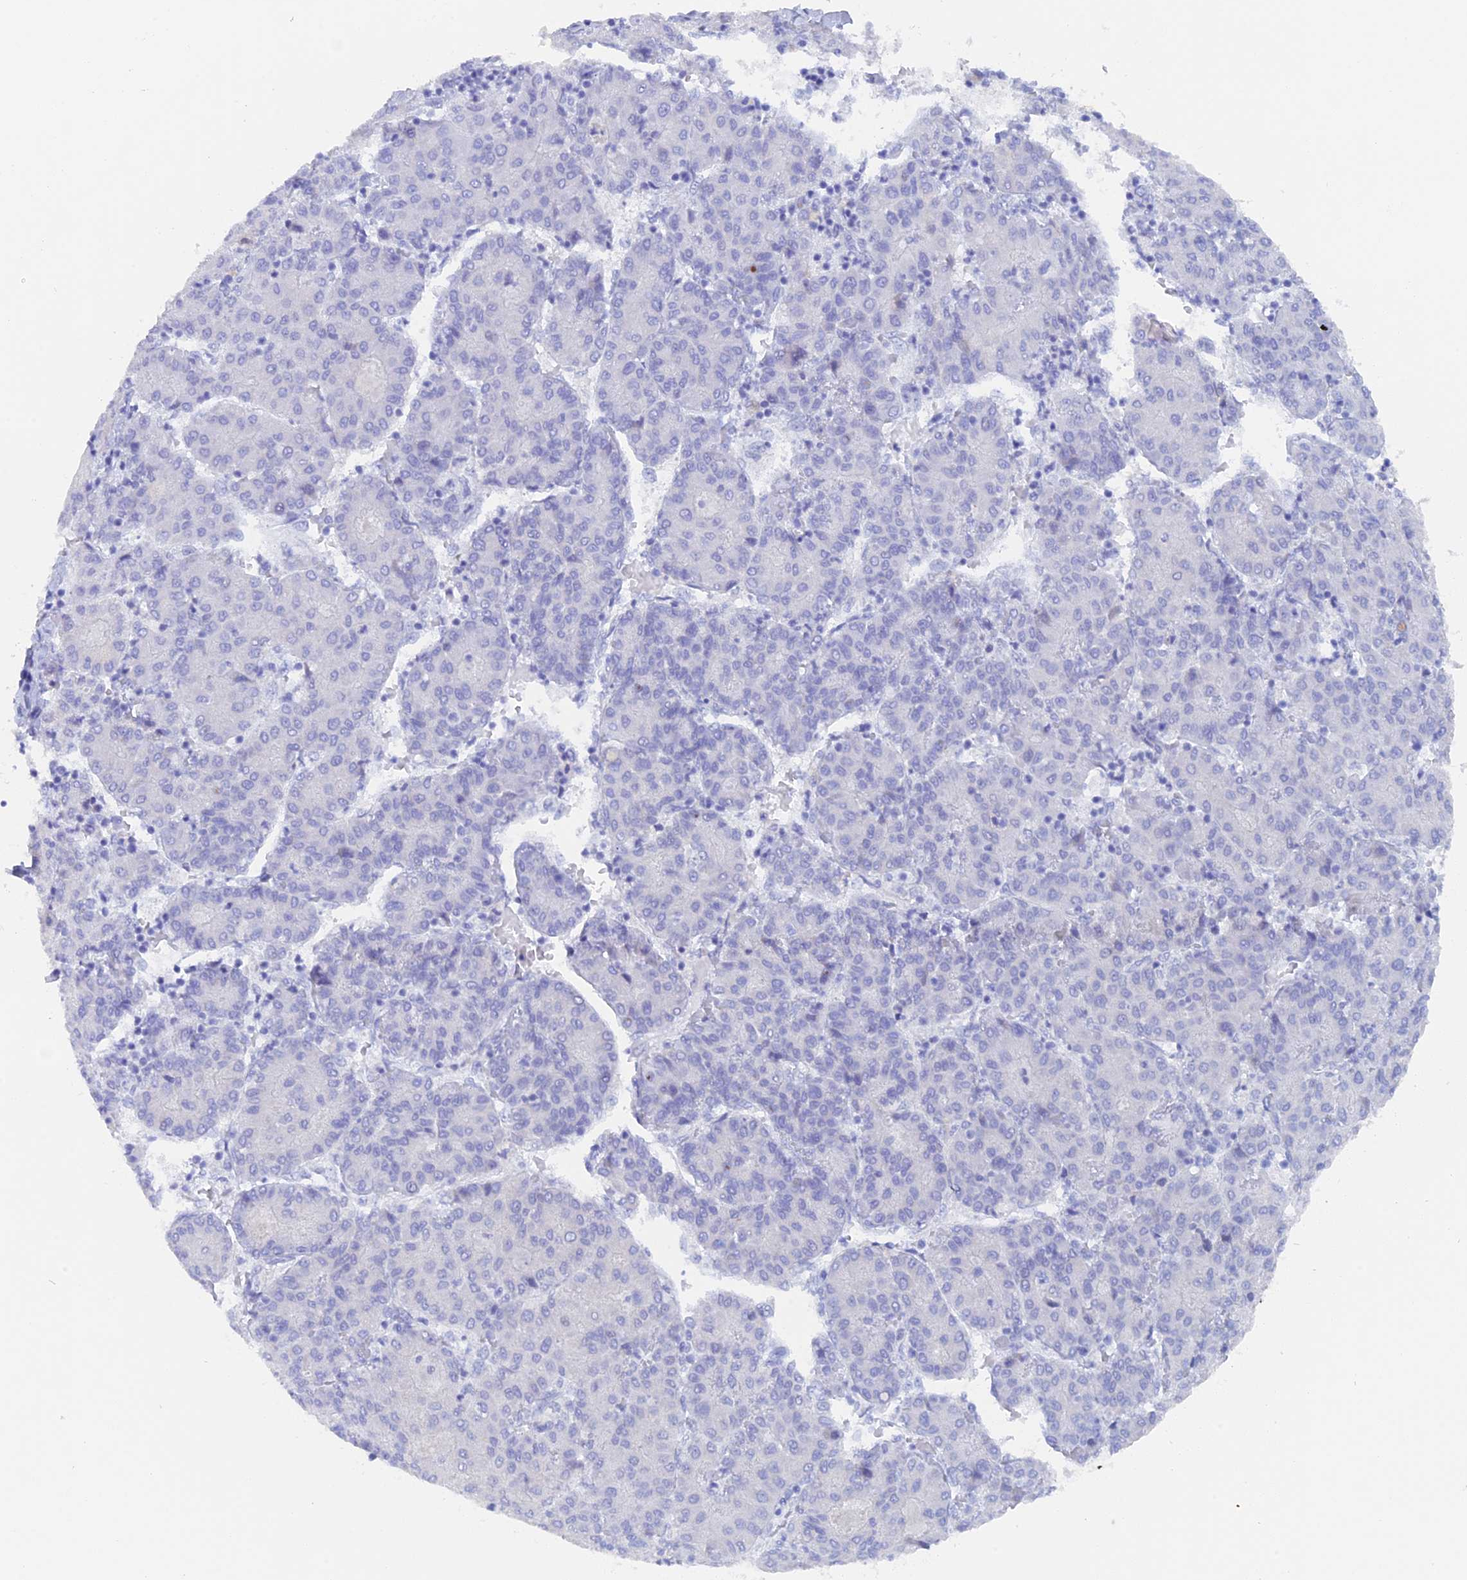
{"staining": {"intensity": "negative", "quantity": "none", "location": "none"}, "tissue": "liver cancer", "cell_type": "Tumor cells", "image_type": "cancer", "snomed": [{"axis": "morphology", "description": "Carcinoma, Hepatocellular, NOS"}, {"axis": "topography", "description": "Liver"}], "caption": "IHC of liver cancer (hepatocellular carcinoma) displays no expression in tumor cells. (DAB (3,3'-diaminobenzidine) IHC visualized using brightfield microscopy, high magnification).", "gene": "DACT3", "patient": {"sex": "male", "age": 65}}